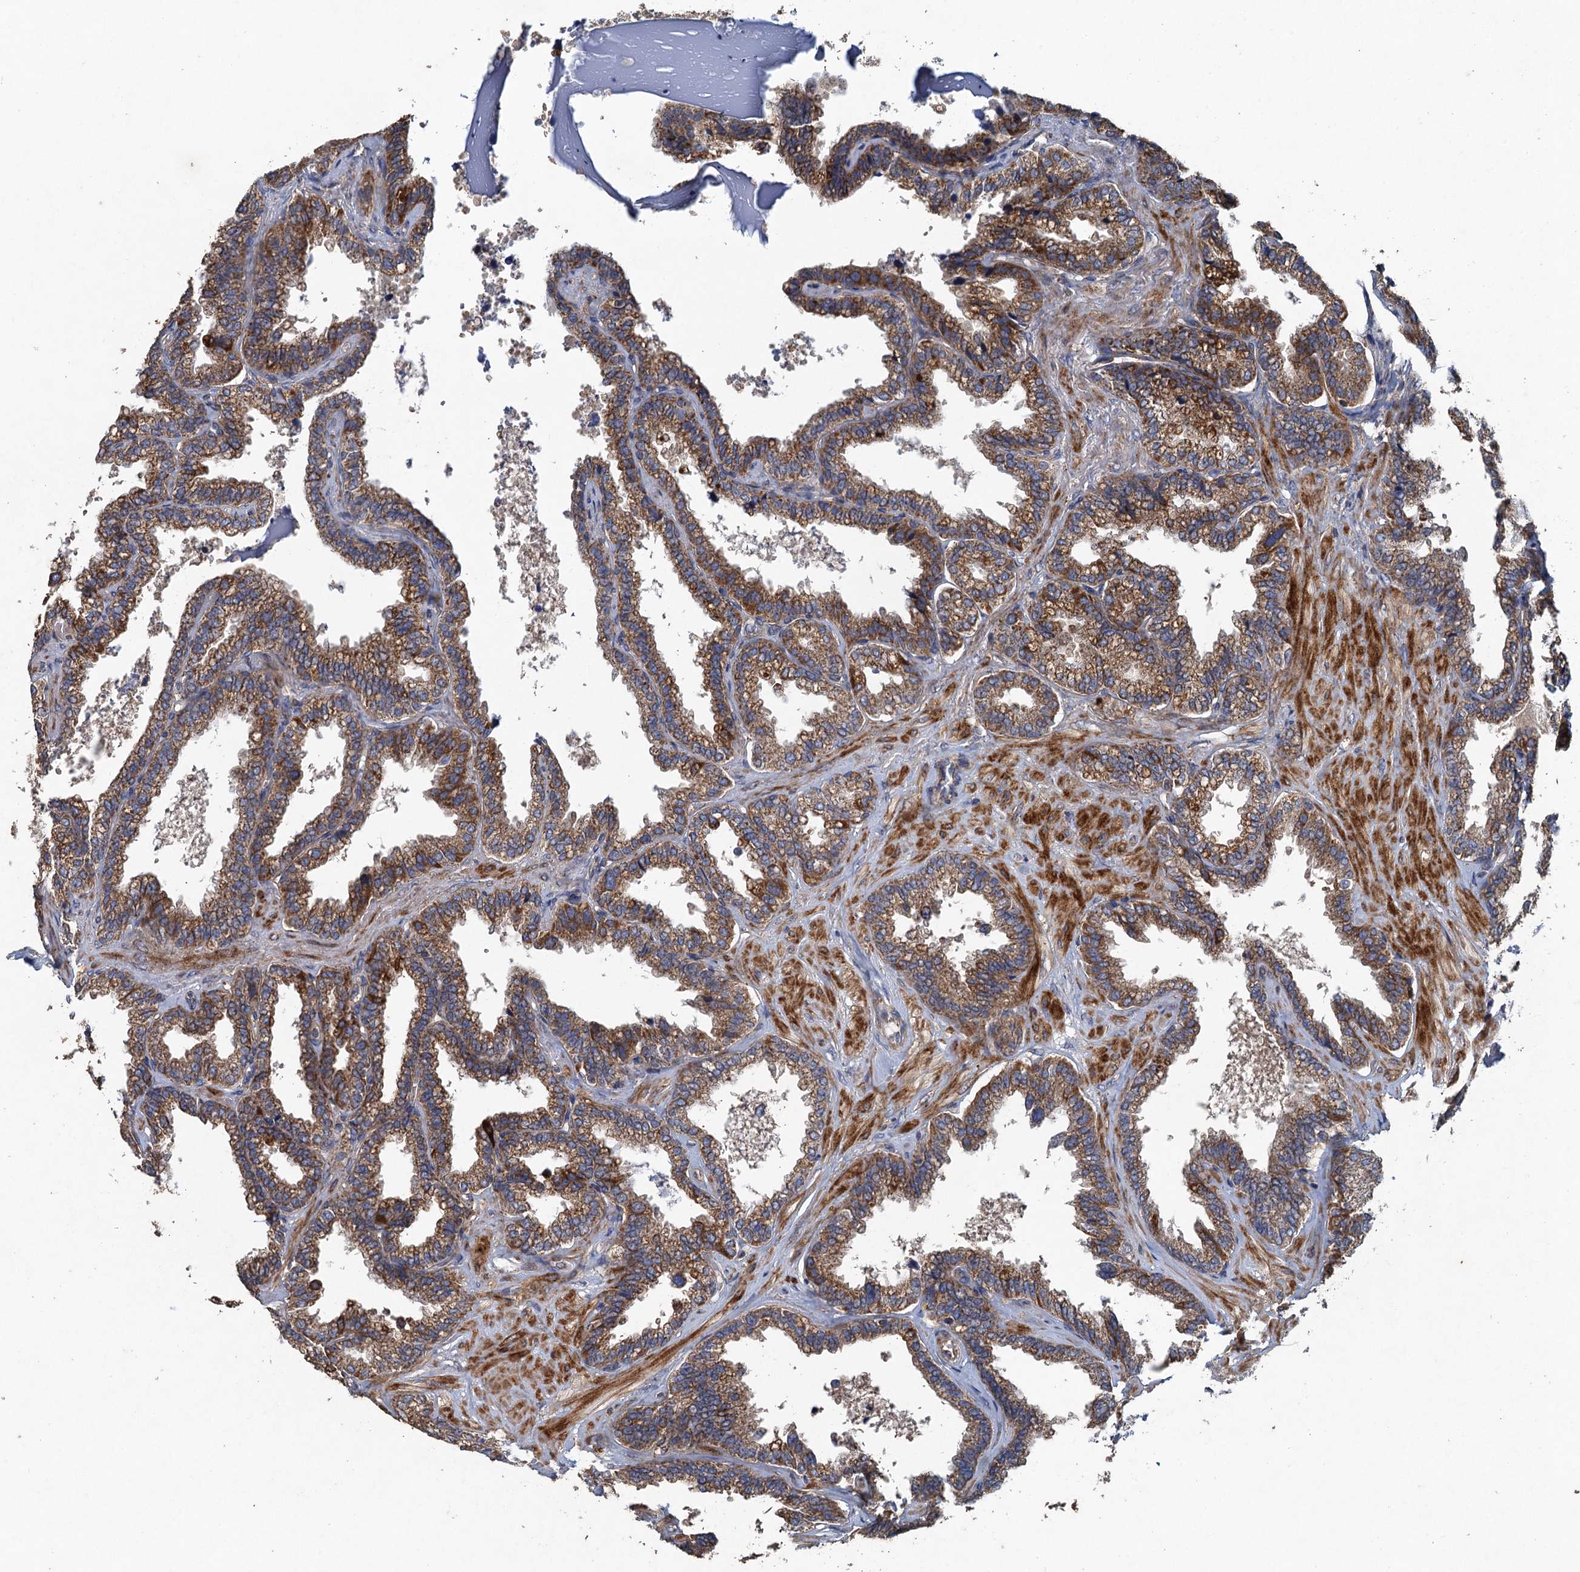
{"staining": {"intensity": "moderate", "quantity": ">75%", "location": "cytoplasmic/membranous"}, "tissue": "seminal vesicle", "cell_type": "Glandular cells", "image_type": "normal", "snomed": [{"axis": "morphology", "description": "Normal tissue, NOS"}, {"axis": "topography", "description": "Seminal veicle"}], "caption": "IHC (DAB) staining of normal seminal vesicle reveals moderate cytoplasmic/membranous protein positivity in about >75% of glandular cells. (DAB (3,3'-diaminobenzidine) IHC, brown staining for protein, blue staining for nuclei).", "gene": "BCS1L", "patient": {"sex": "male", "age": 46}}